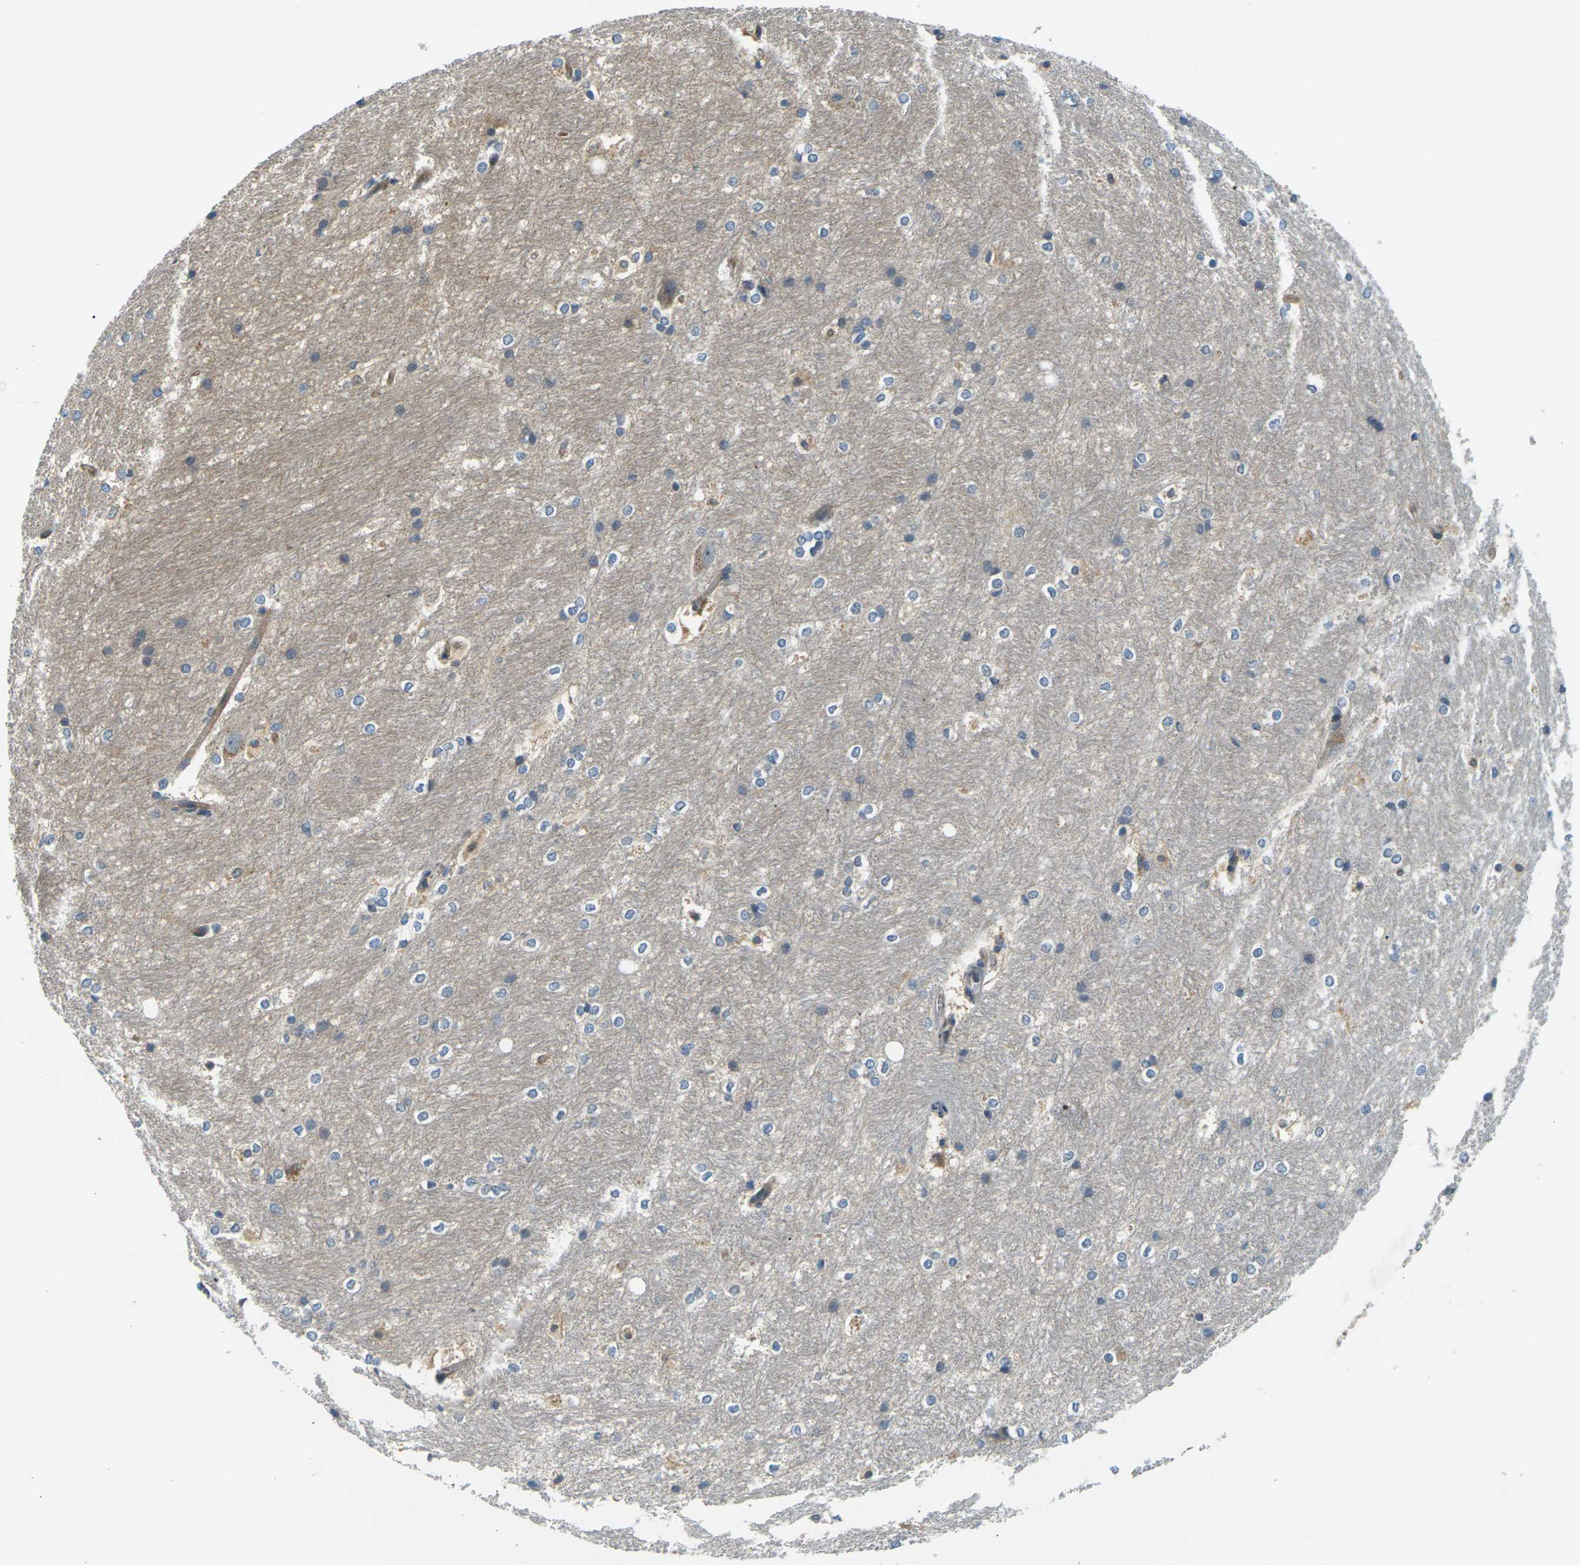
{"staining": {"intensity": "weak", "quantity": "25%-75%", "location": "cytoplasmic/membranous"}, "tissue": "hippocampus", "cell_type": "Glial cells", "image_type": "normal", "snomed": [{"axis": "morphology", "description": "Normal tissue, NOS"}, {"axis": "topography", "description": "Hippocampus"}], "caption": "Immunohistochemistry photomicrograph of benign hippocampus: hippocampus stained using IHC displays low levels of weak protein expression localized specifically in the cytoplasmic/membranous of glial cells, appearing as a cytoplasmic/membranous brown color.", "gene": "SLC13A3", "patient": {"sex": "female", "age": 19}}